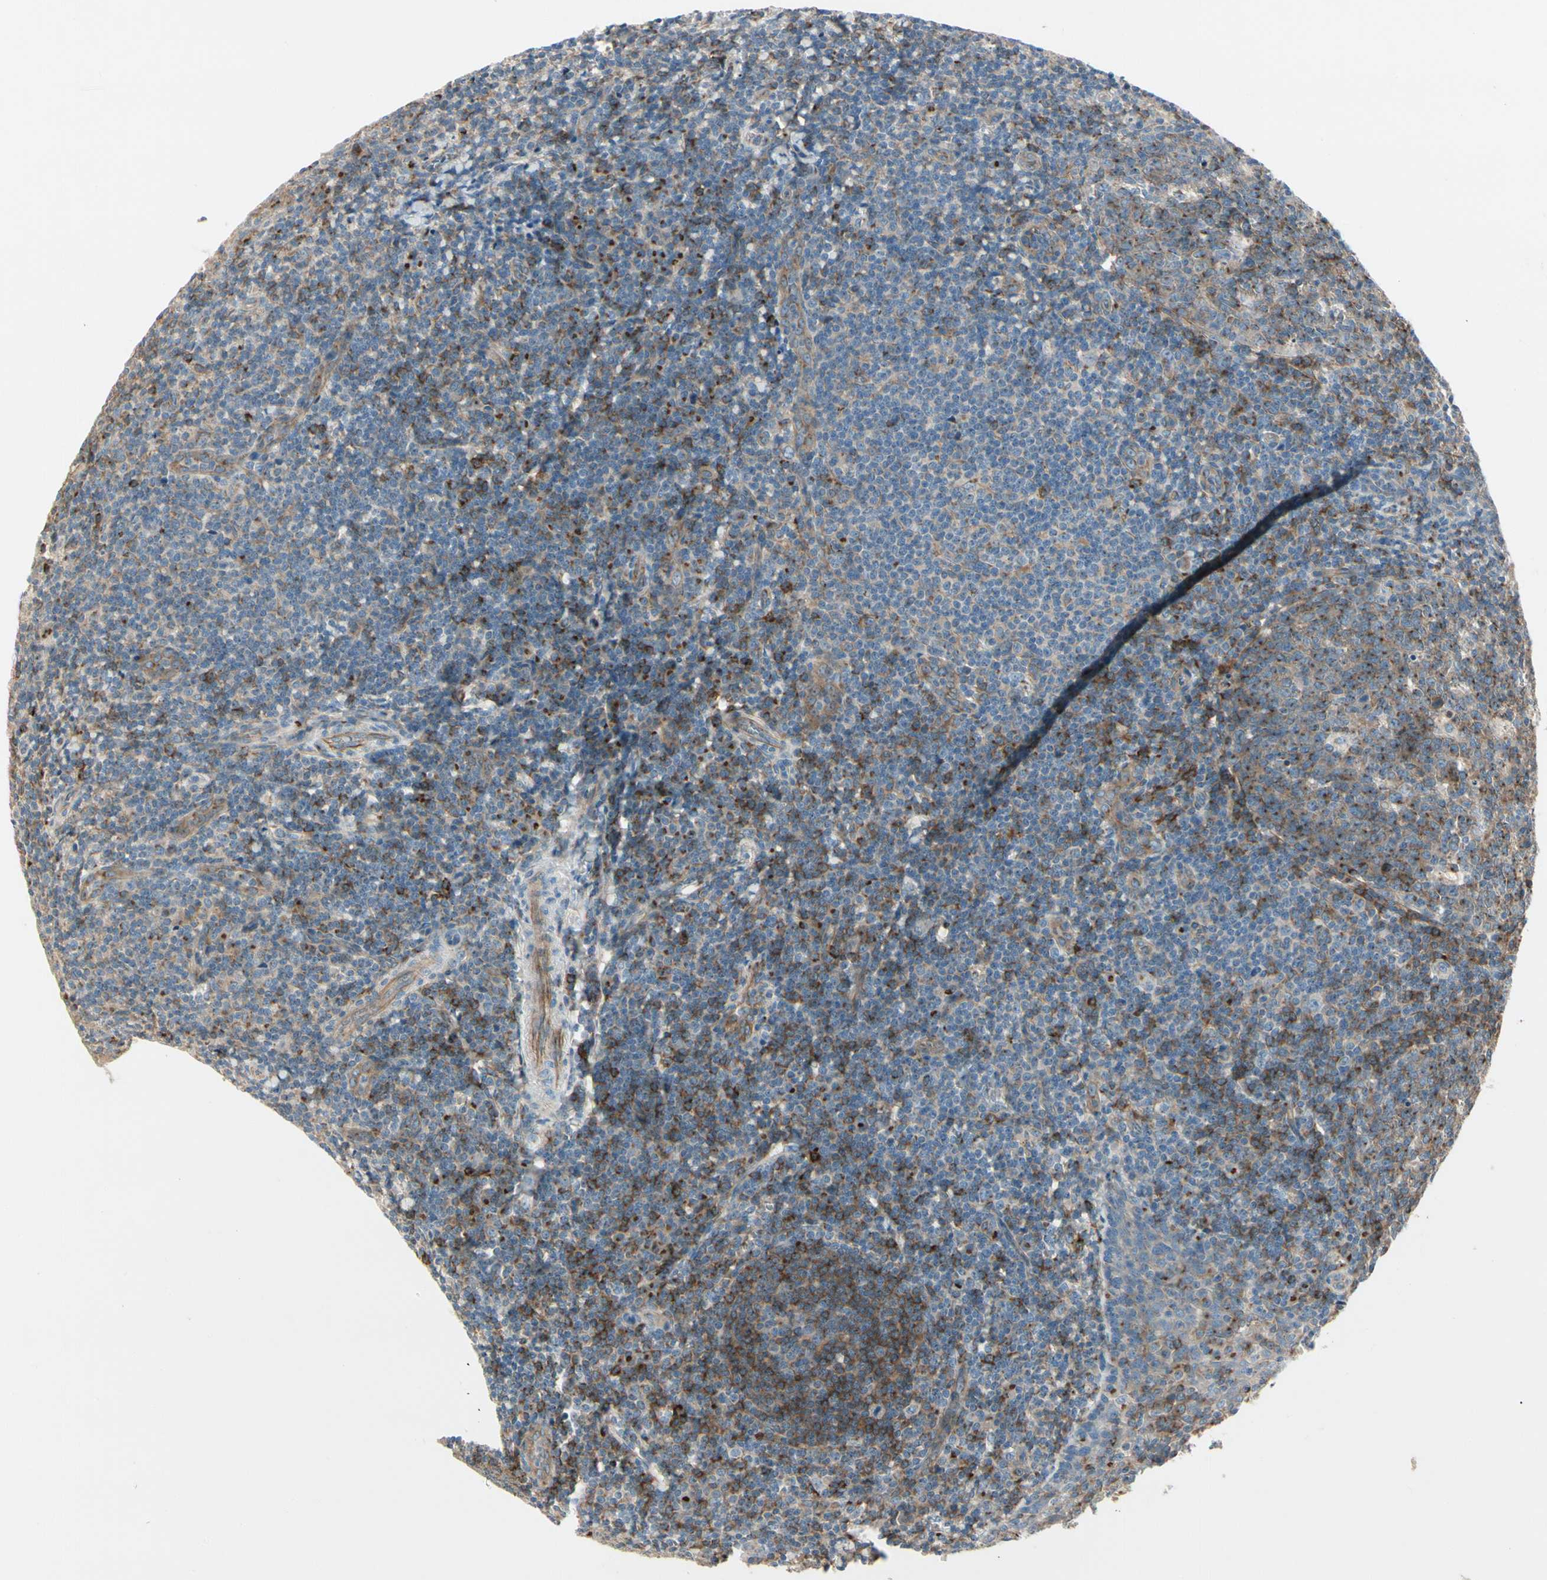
{"staining": {"intensity": "moderate", "quantity": ">75%", "location": "cytoplasmic/membranous"}, "tissue": "tonsil", "cell_type": "Germinal center cells", "image_type": "normal", "snomed": [{"axis": "morphology", "description": "Normal tissue, NOS"}, {"axis": "topography", "description": "Tonsil"}], "caption": "Germinal center cells display medium levels of moderate cytoplasmic/membranous expression in about >75% of cells in unremarkable tonsil. The staining is performed using DAB (3,3'-diaminobenzidine) brown chromogen to label protein expression. The nuclei are counter-stained blue using hematoxylin.", "gene": "ABCA3", "patient": {"sex": "male", "age": 31}}